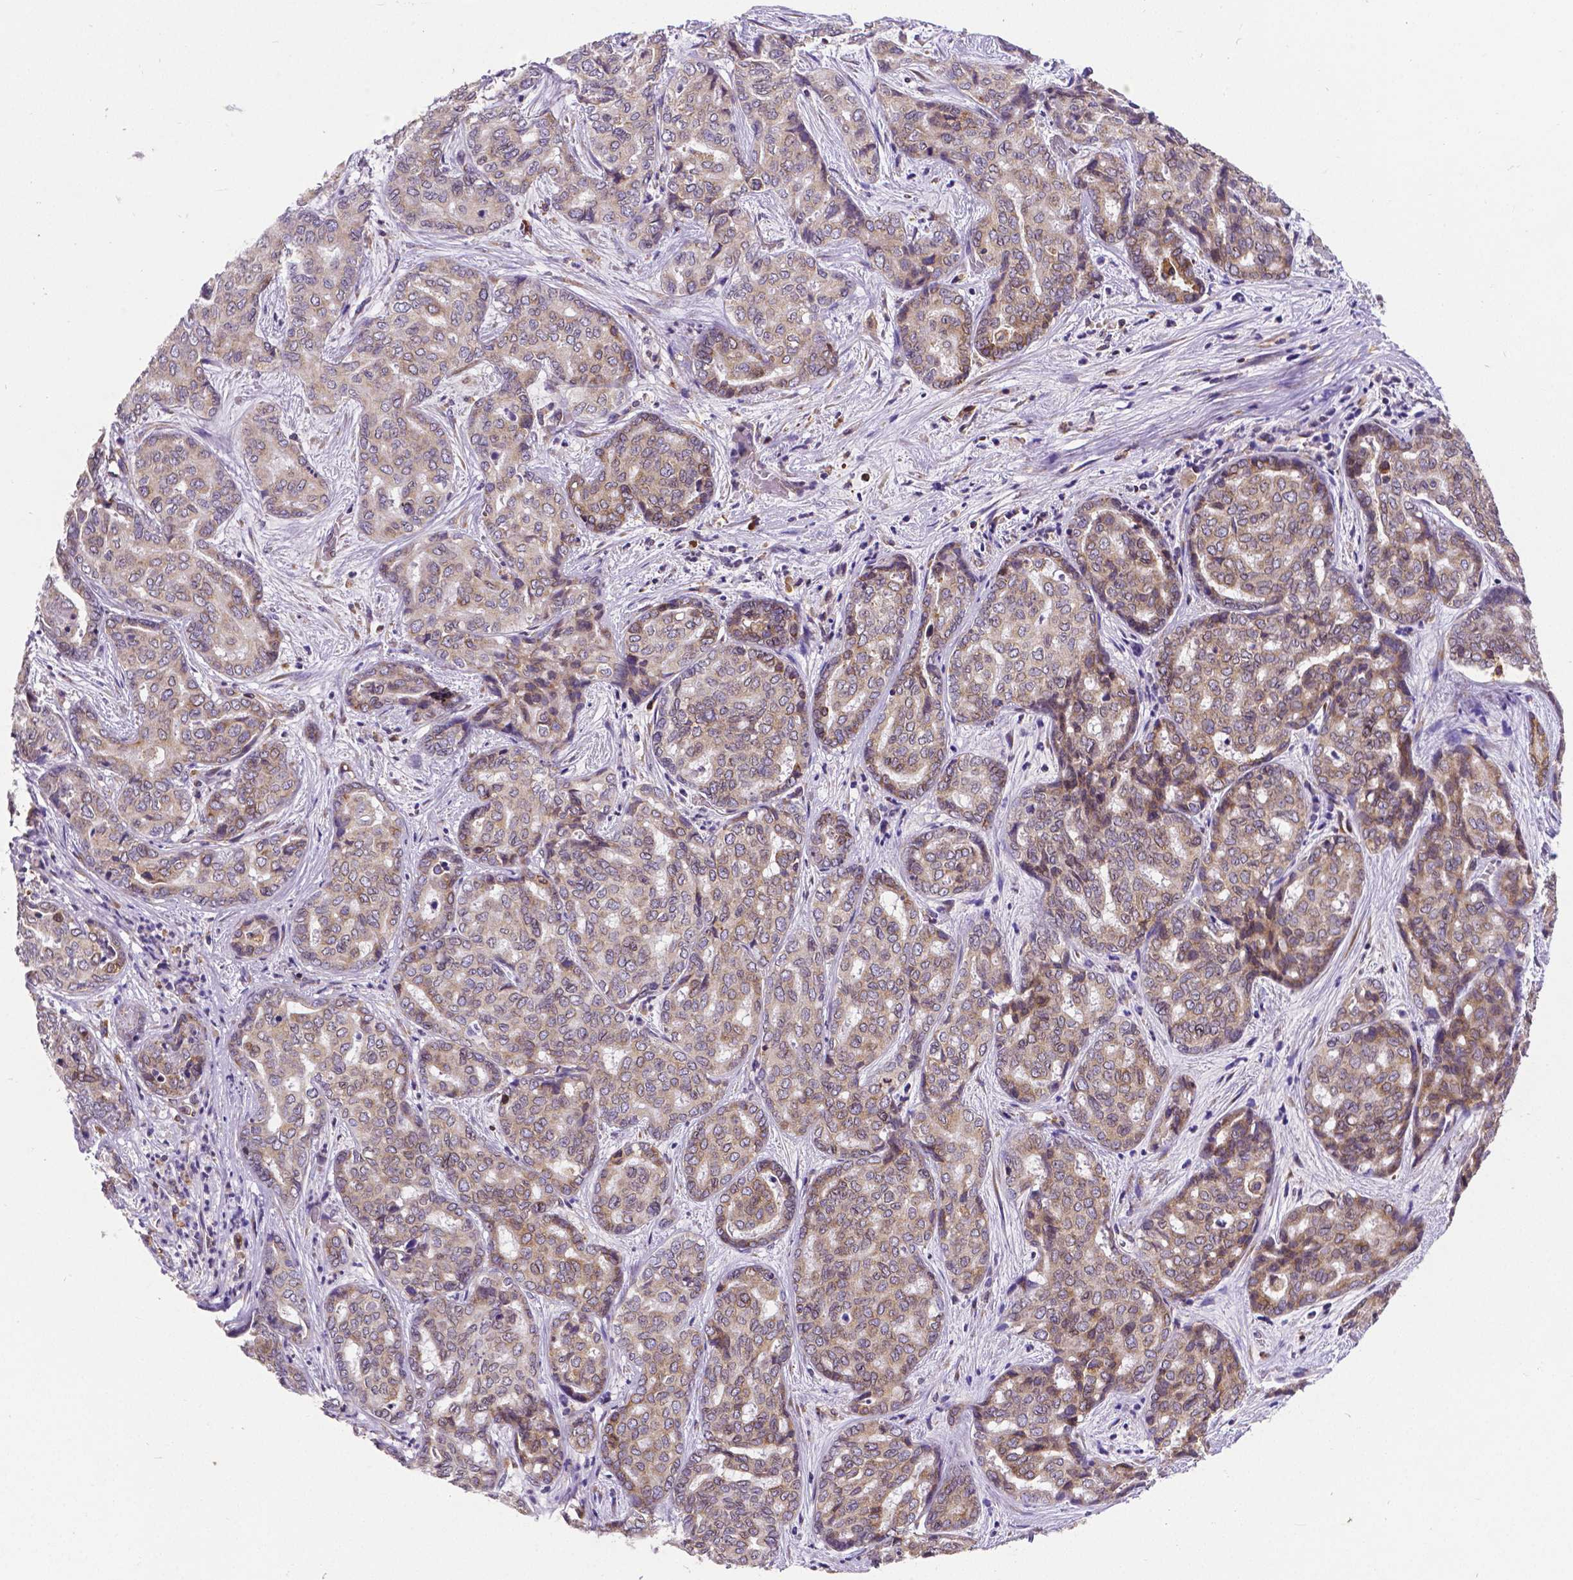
{"staining": {"intensity": "weak", "quantity": "25%-75%", "location": "cytoplasmic/membranous"}, "tissue": "liver cancer", "cell_type": "Tumor cells", "image_type": "cancer", "snomed": [{"axis": "morphology", "description": "Cholangiocarcinoma"}, {"axis": "topography", "description": "Liver"}], "caption": "Brown immunohistochemical staining in cholangiocarcinoma (liver) demonstrates weak cytoplasmic/membranous positivity in about 25%-75% of tumor cells.", "gene": "MTDH", "patient": {"sex": "female", "age": 64}}